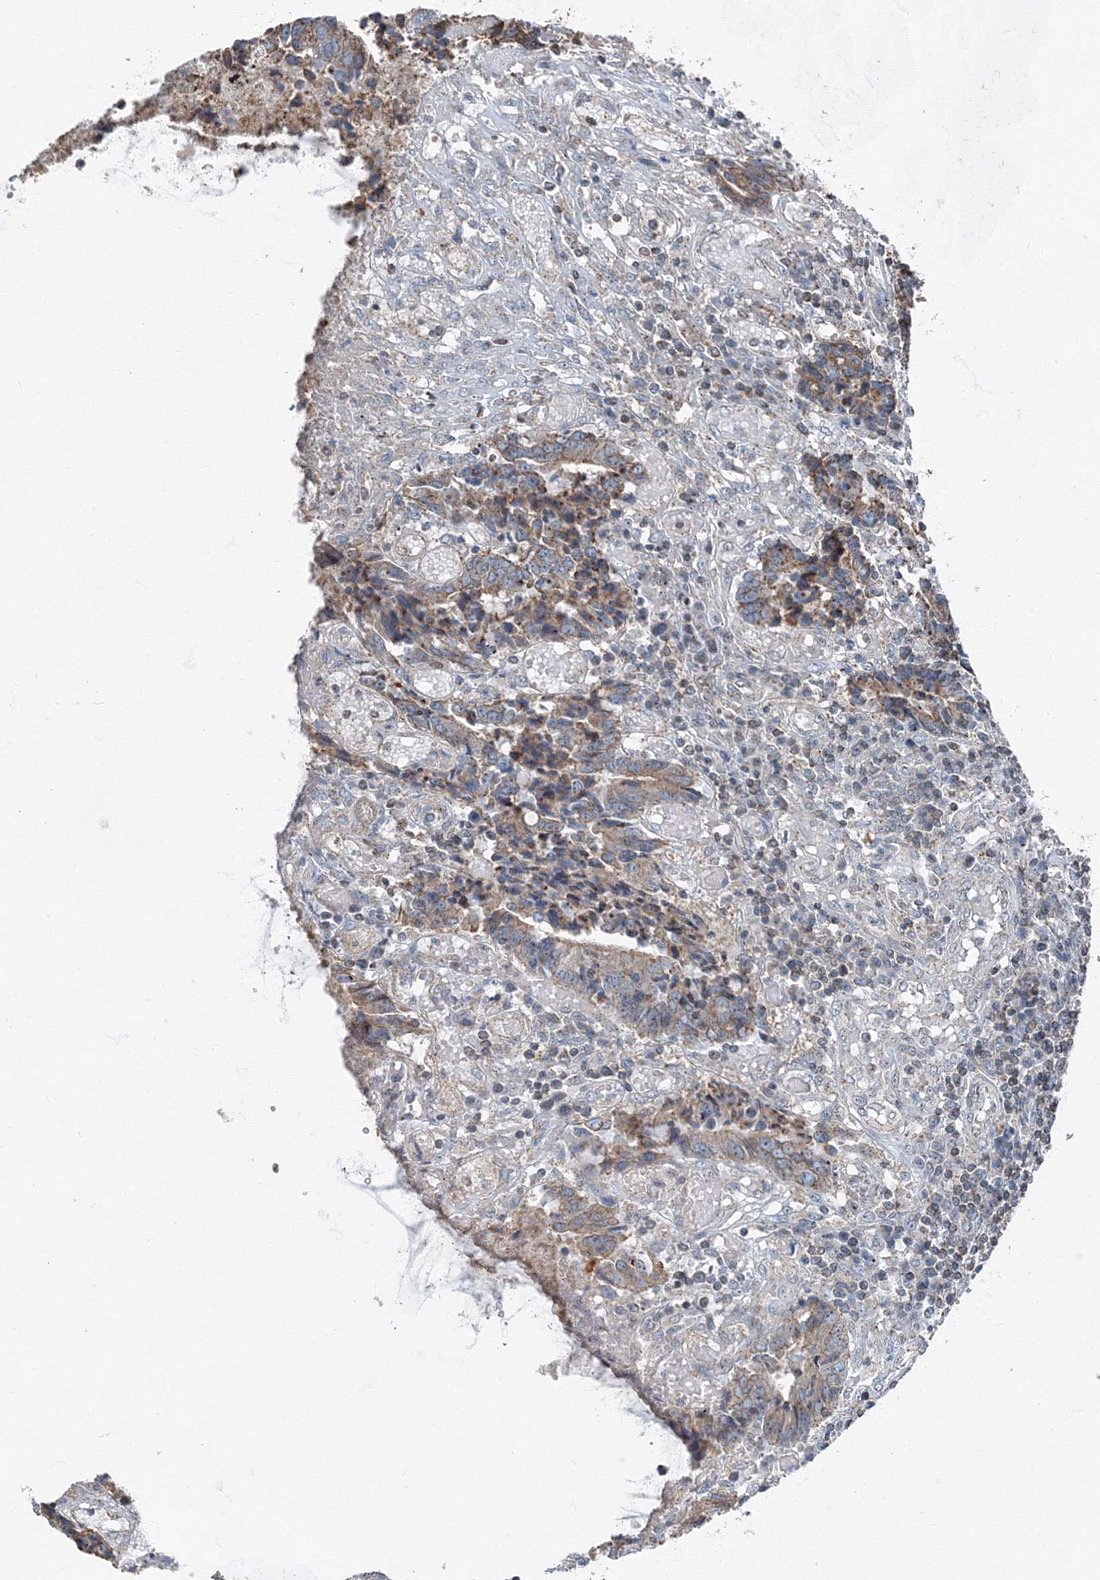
{"staining": {"intensity": "weak", "quantity": ">75%", "location": "cytoplasmic/membranous"}, "tissue": "colorectal cancer", "cell_type": "Tumor cells", "image_type": "cancer", "snomed": [{"axis": "morphology", "description": "Adenocarcinoma, NOS"}, {"axis": "topography", "description": "Rectum"}], "caption": "Protein expression analysis of colorectal cancer exhibits weak cytoplasmic/membranous staining in approximately >75% of tumor cells.", "gene": "AASDH", "patient": {"sex": "male", "age": 84}}